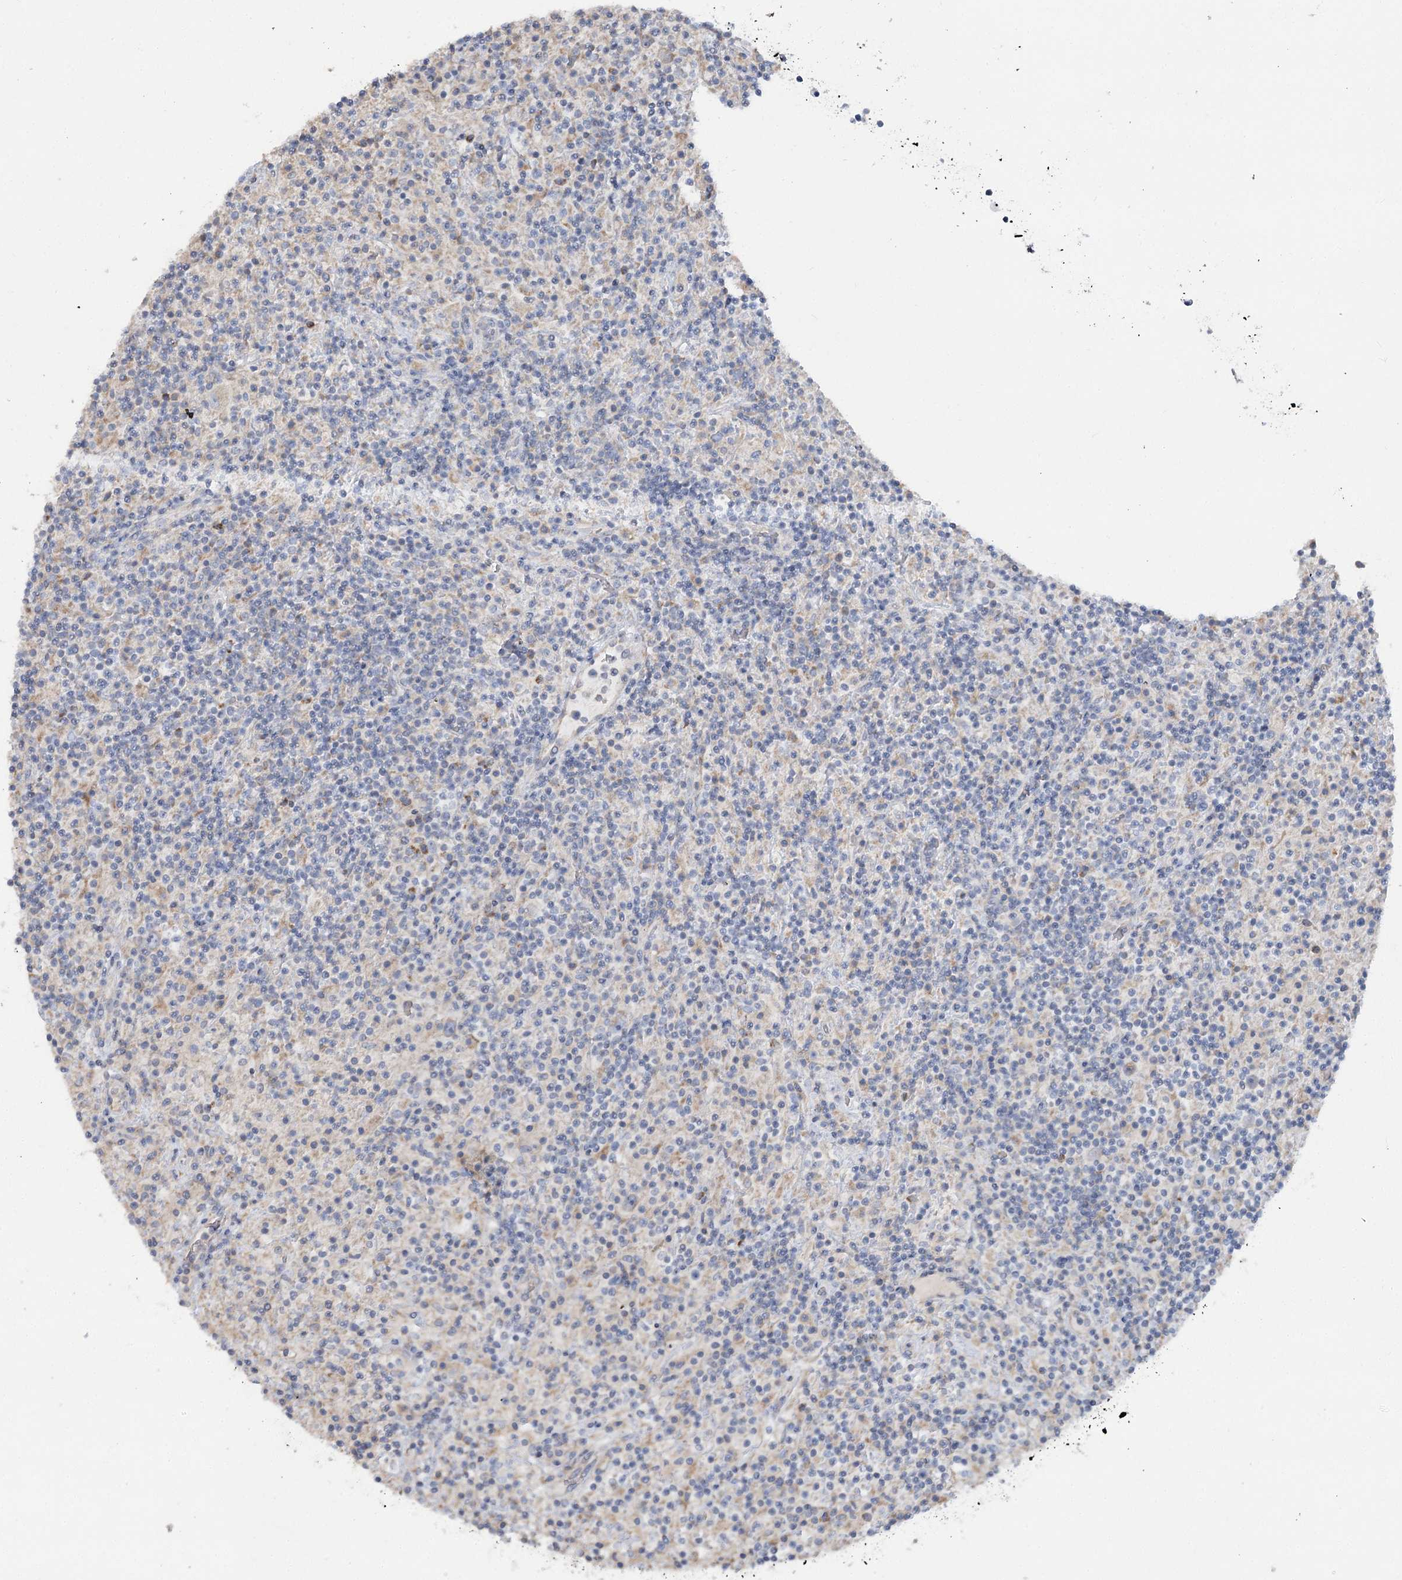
{"staining": {"intensity": "negative", "quantity": "none", "location": "none"}, "tissue": "lymphoma", "cell_type": "Tumor cells", "image_type": "cancer", "snomed": [{"axis": "morphology", "description": "Hodgkin's disease, NOS"}, {"axis": "topography", "description": "Lymph node"}], "caption": "IHC of human Hodgkin's disease exhibits no staining in tumor cells.", "gene": "TMEM187", "patient": {"sex": "male", "age": 70}}